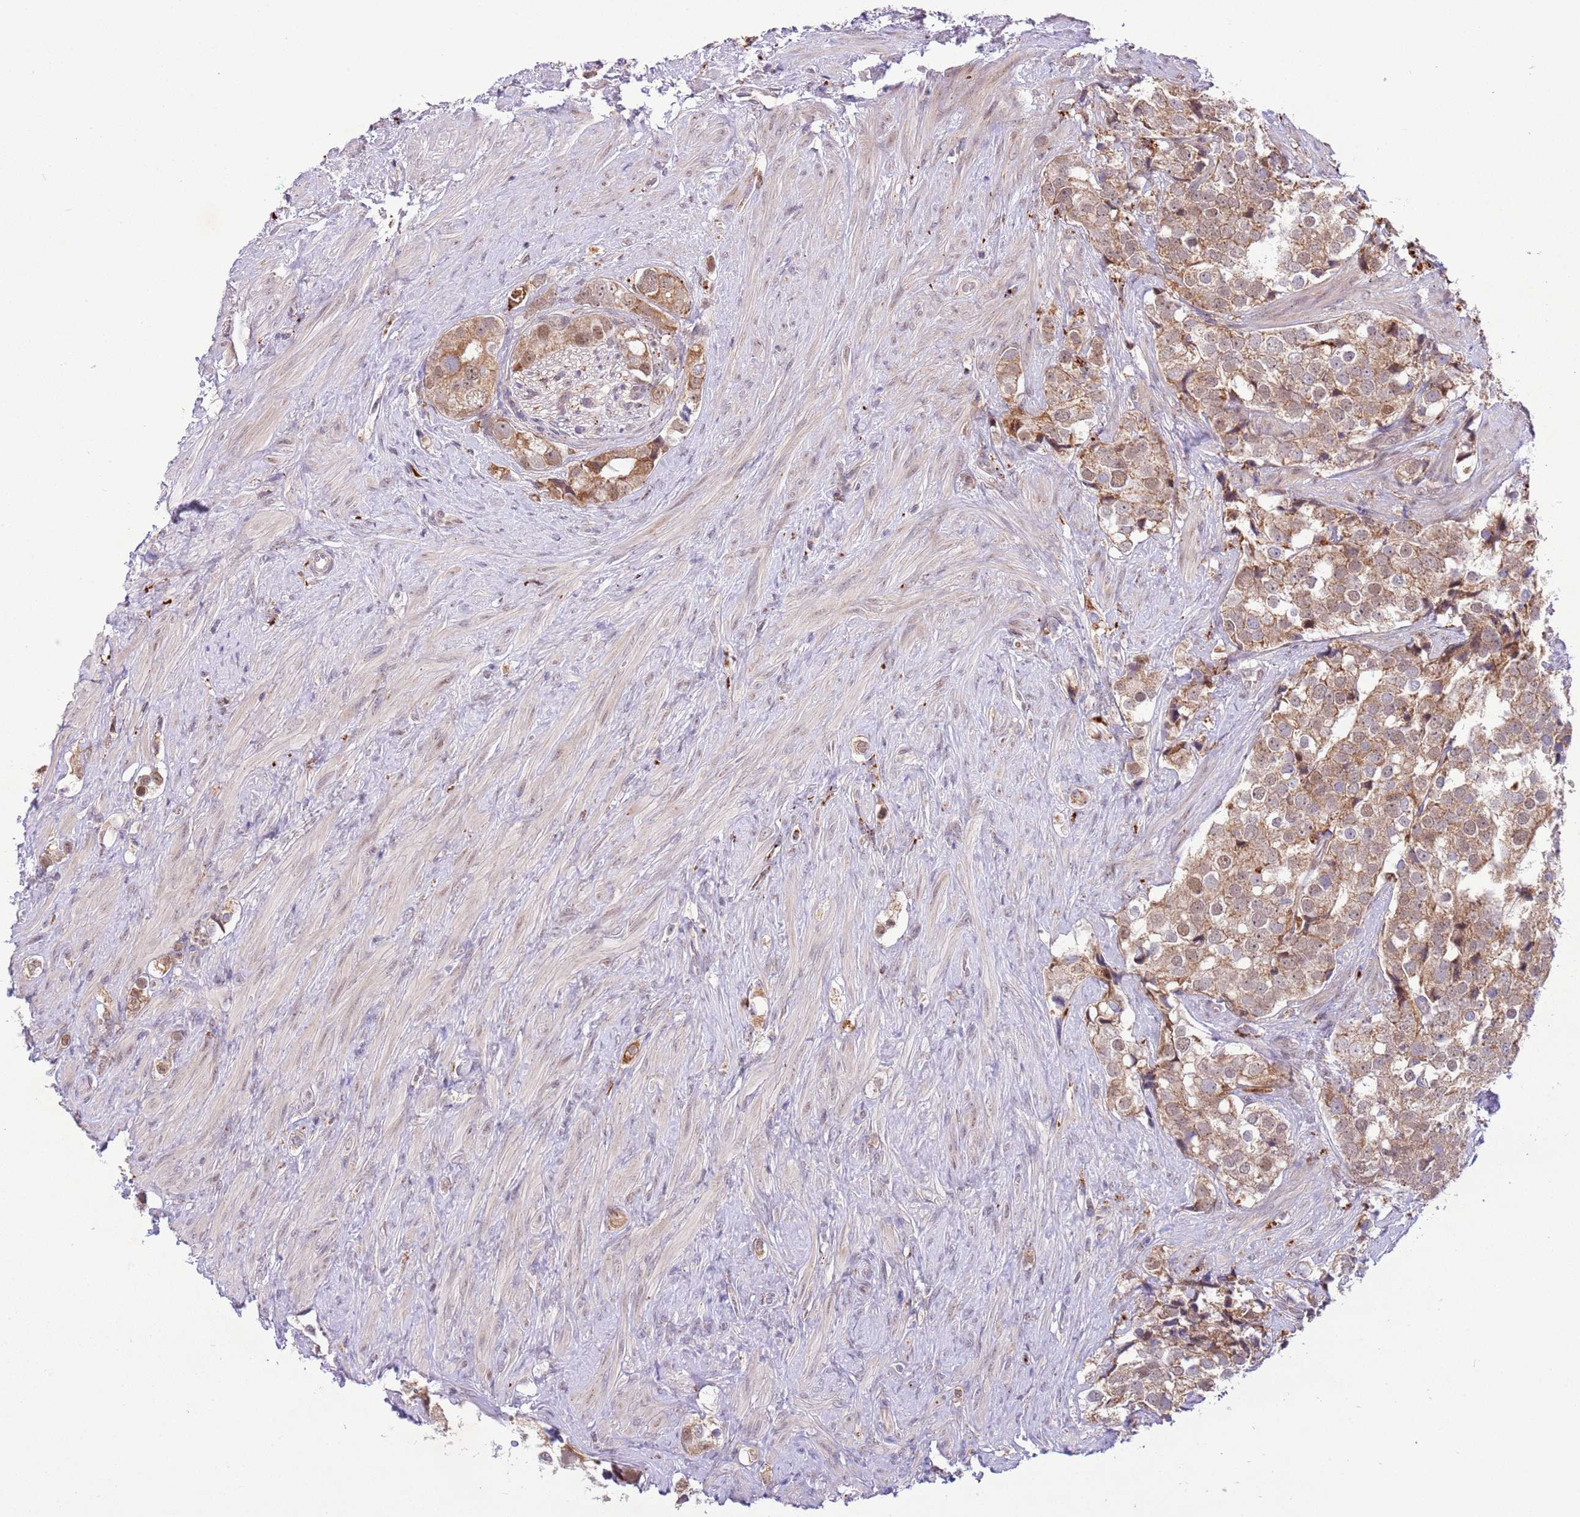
{"staining": {"intensity": "moderate", "quantity": ">75%", "location": "cytoplasmic/membranous,nuclear"}, "tissue": "prostate cancer", "cell_type": "Tumor cells", "image_type": "cancer", "snomed": [{"axis": "morphology", "description": "Adenocarcinoma, High grade"}, {"axis": "topography", "description": "Prostate"}], "caption": "Prostate cancer tissue displays moderate cytoplasmic/membranous and nuclear positivity in about >75% of tumor cells, visualized by immunohistochemistry. The staining is performed using DAB brown chromogen to label protein expression. The nuclei are counter-stained blue using hematoxylin.", "gene": "TRIM27", "patient": {"sex": "male", "age": 49}}